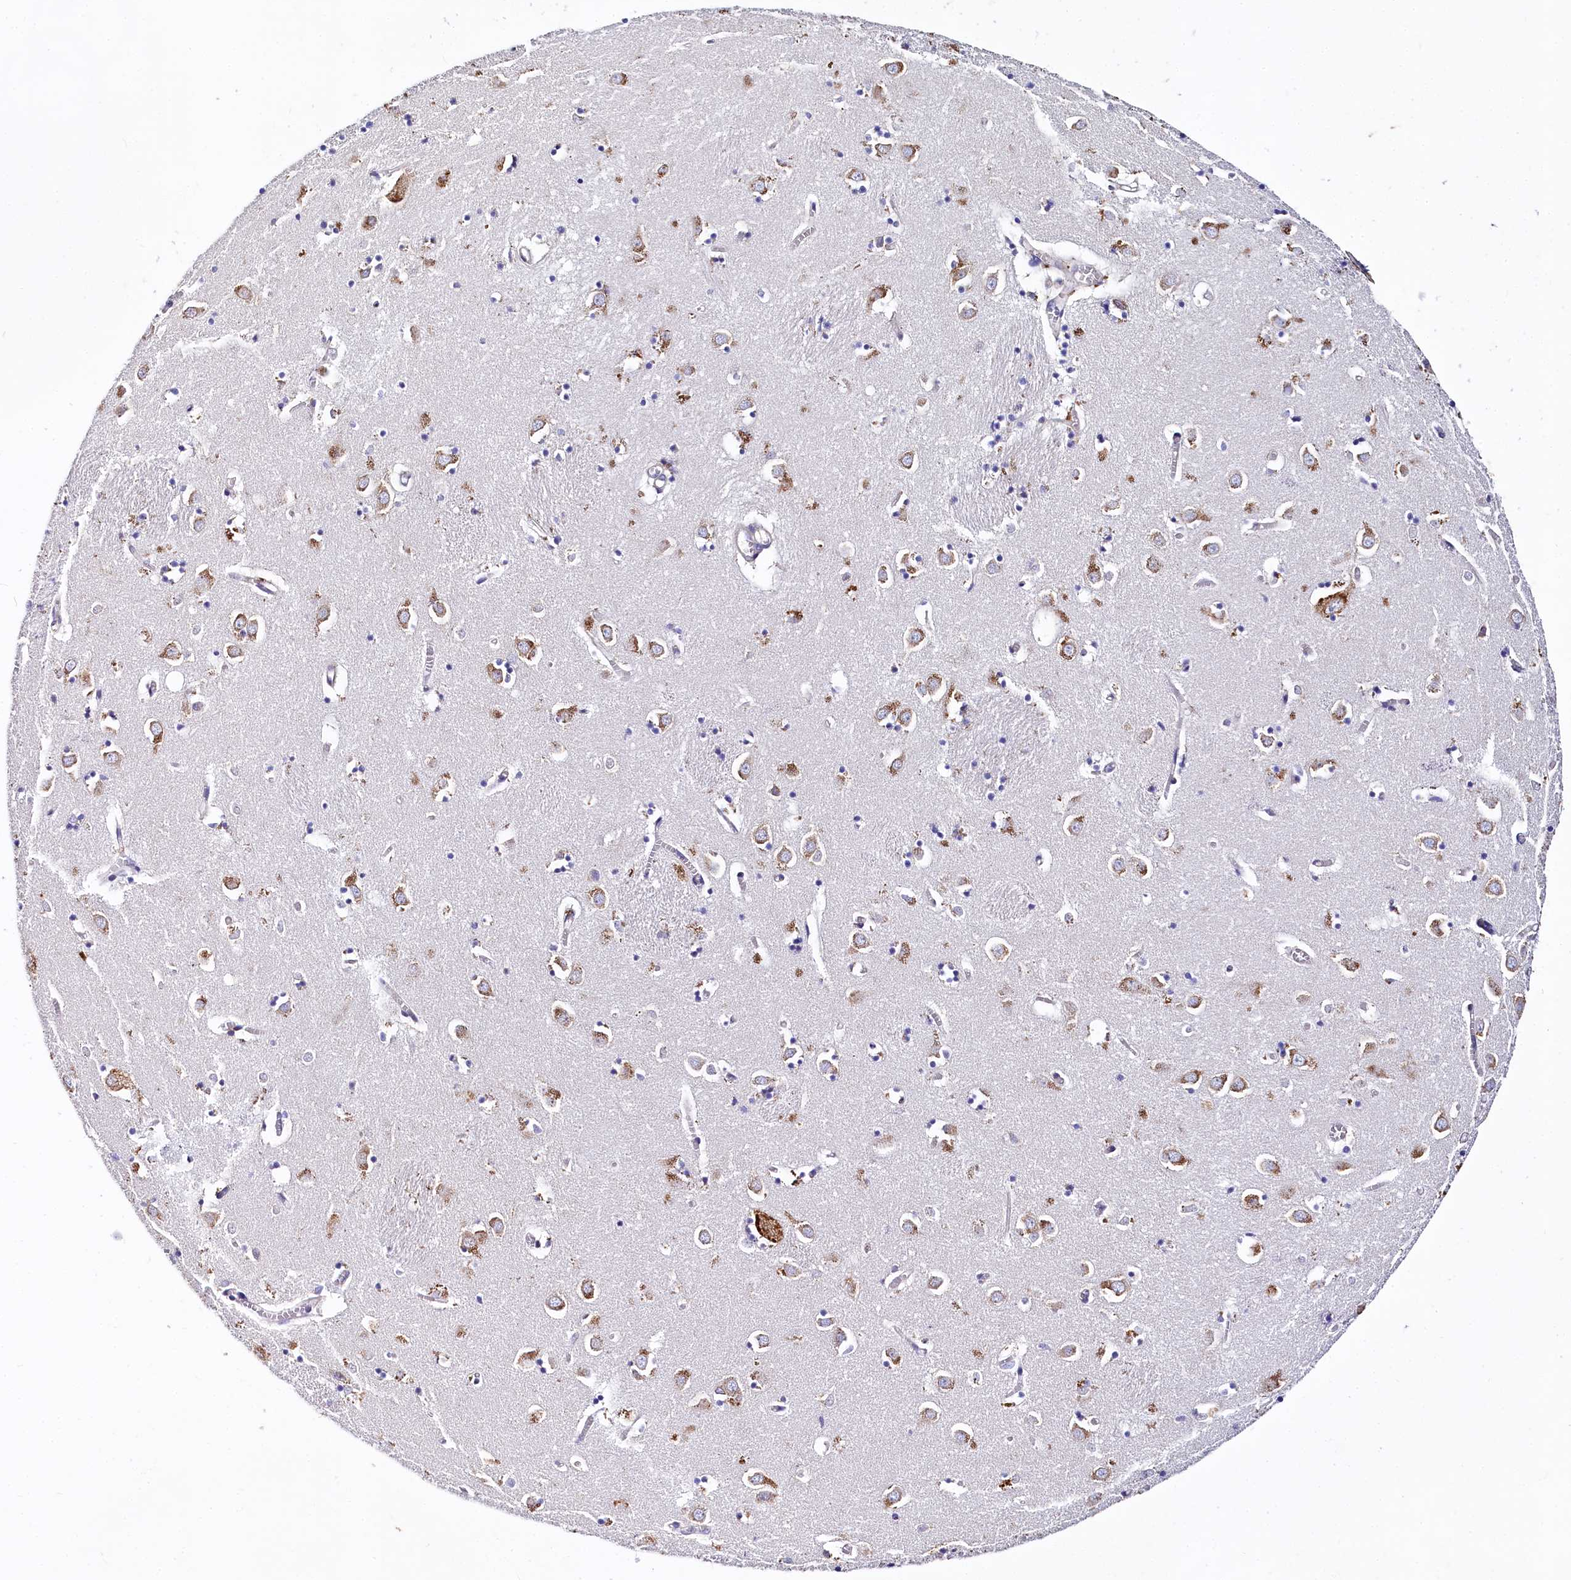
{"staining": {"intensity": "weak", "quantity": "<25%", "location": "cytoplasmic/membranous"}, "tissue": "caudate", "cell_type": "Glial cells", "image_type": "normal", "snomed": [{"axis": "morphology", "description": "Normal tissue, NOS"}, {"axis": "topography", "description": "Lateral ventricle wall"}], "caption": "Glial cells show no significant expression in unremarkable caudate. (Immunohistochemistry, brightfield microscopy, high magnification).", "gene": "QARS1", "patient": {"sex": "male", "age": 70}}